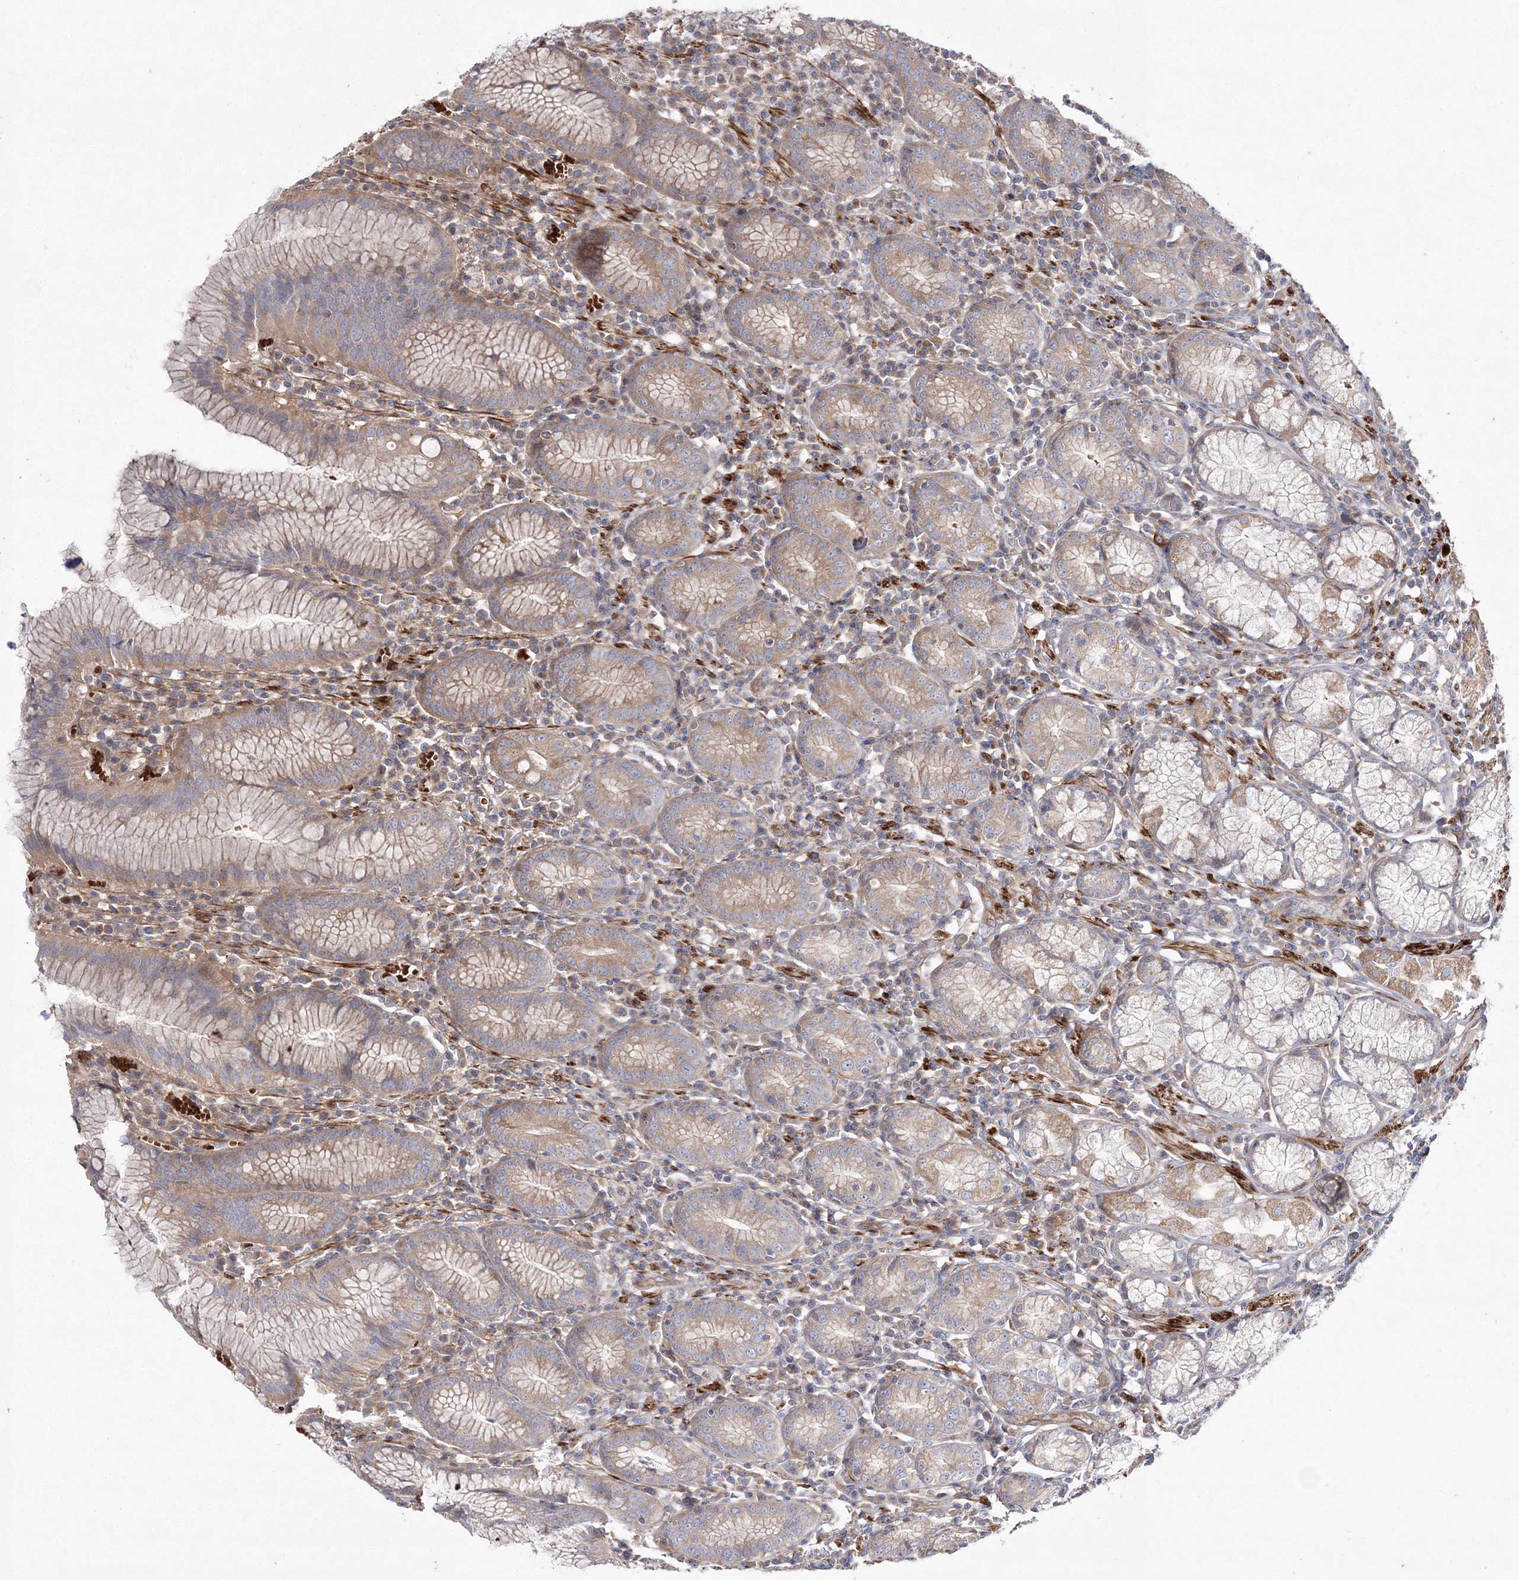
{"staining": {"intensity": "moderate", "quantity": "25%-75%", "location": "cytoplasmic/membranous"}, "tissue": "stomach", "cell_type": "Glandular cells", "image_type": "normal", "snomed": [{"axis": "morphology", "description": "Normal tissue, NOS"}, {"axis": "topography", "description": "Stomach"}], "caption": "DAB immunohistochemical staining of benign human stomach demonstrates moderate cytoplasmic/membranous protein staining in approximately 25%-75% of glandular cells.", "gene": "ZSWIM6", "patient": {"sex": "male", "age": 55}}